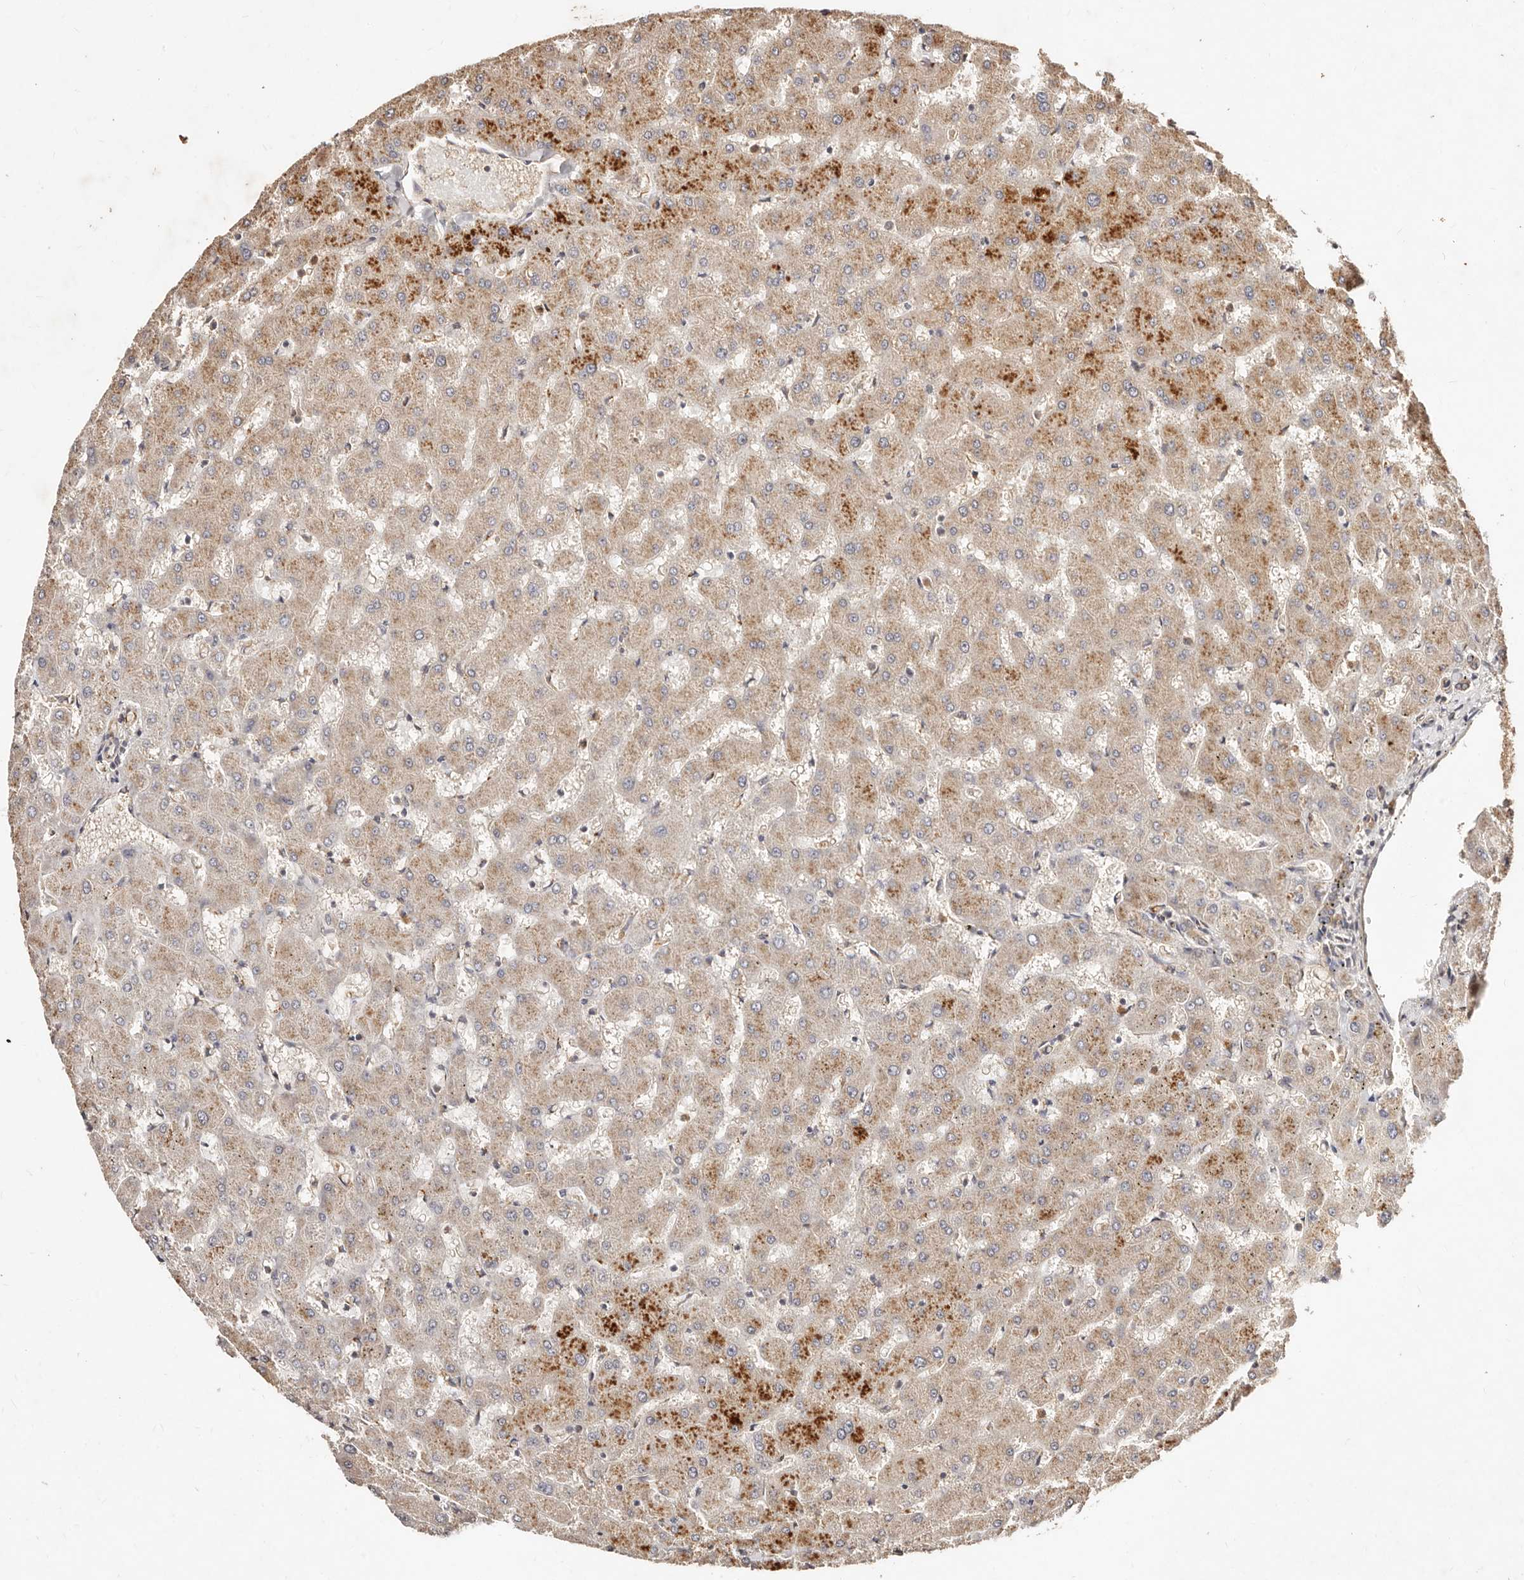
{"staining": {"intensity": "negative", "quantity": "none", "location": "none"}, "tissue": "liver", "cell_type": "Cholangiocytes", "image_type": "normal", "snomed": [{"axis": "morphology", "description": "Normal tissue, NOS"}, {"axis": "topography", "description": "Liver"}], "caption": "DAB (3,3'-diaminobenzidine) immunohistochemical staining of unremarkable human liver exhibits no significant staining in cholangiocytes.", "gene": "CCL14", "patient": {"sex": "female", "age": 63}}